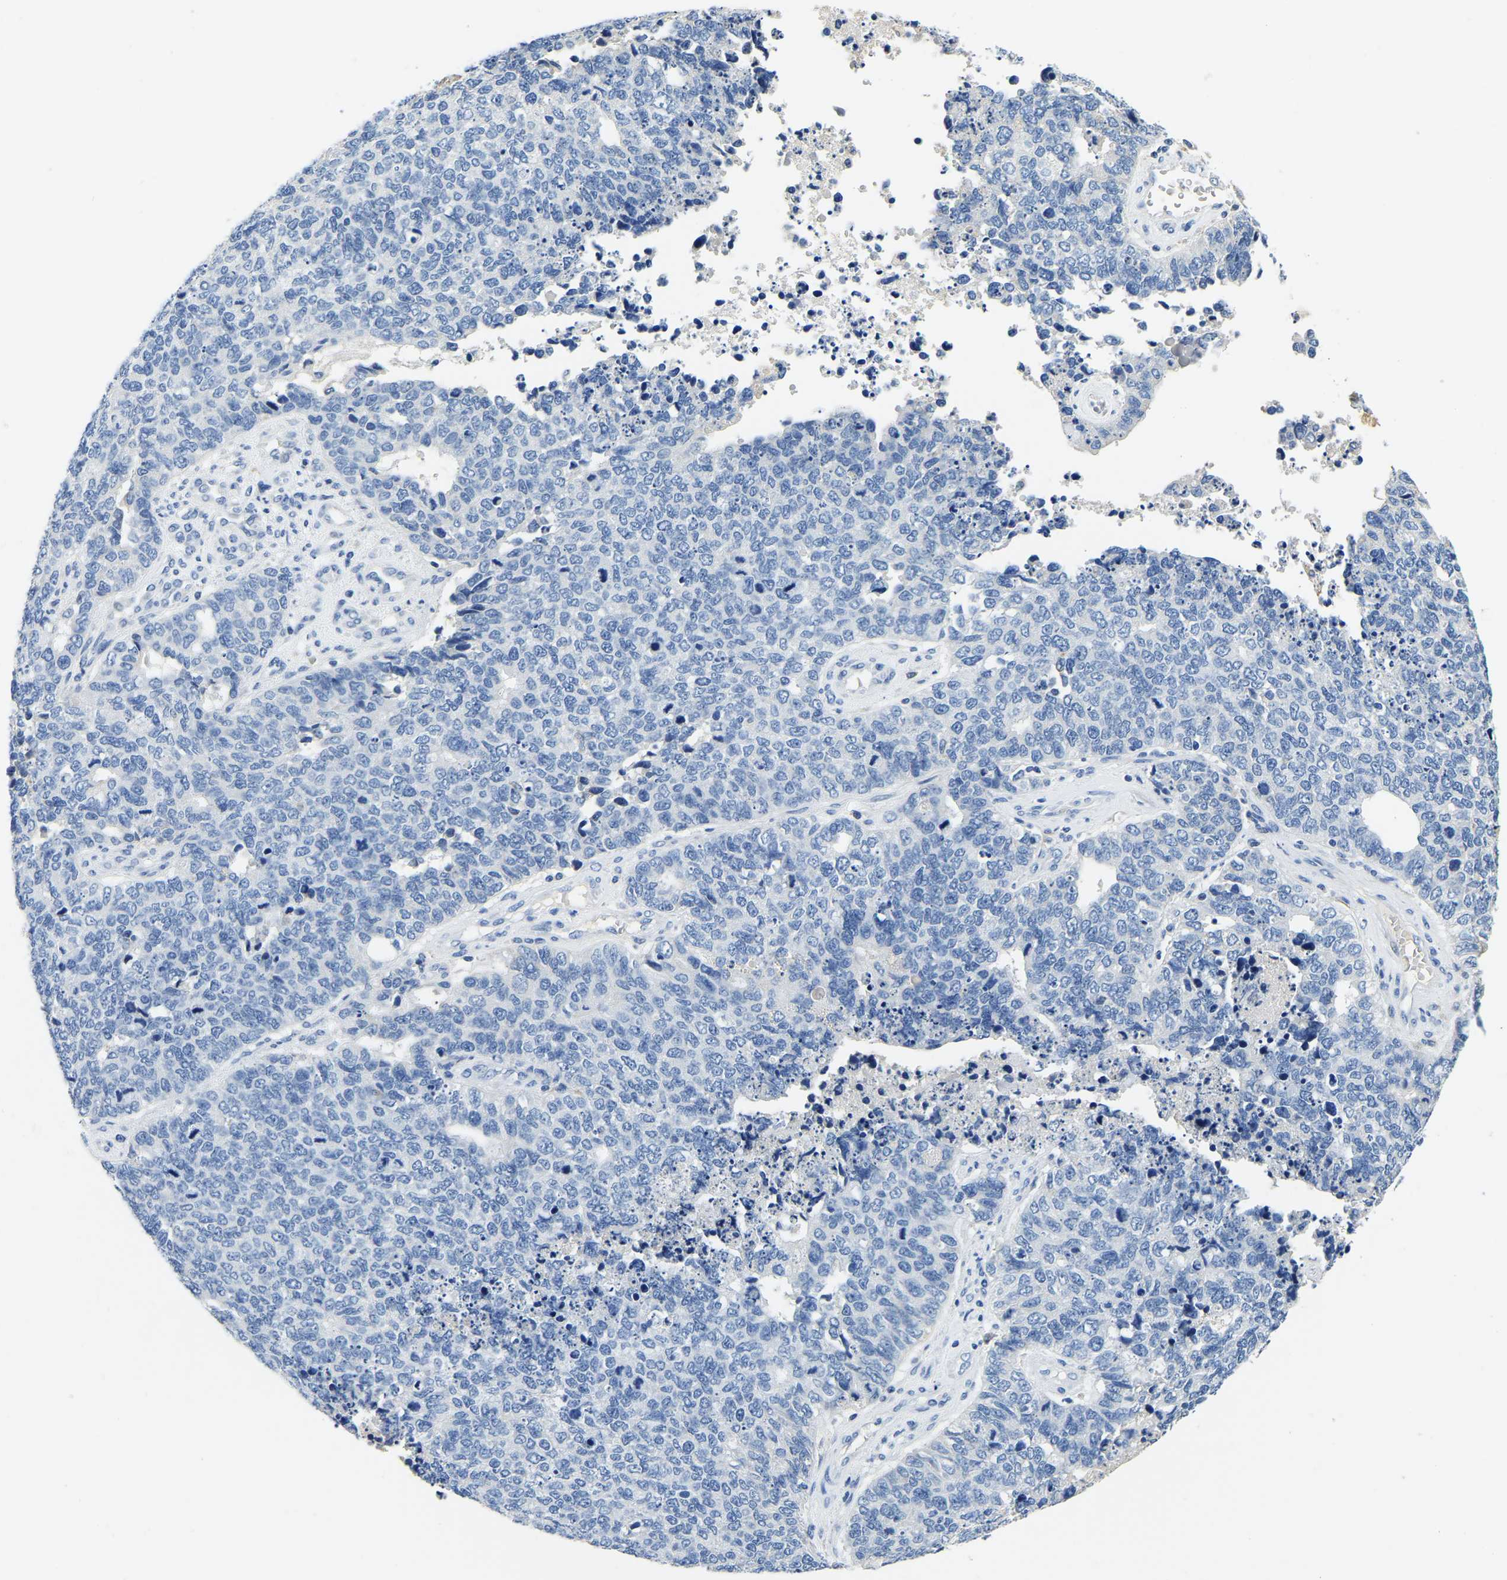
{"staining": {"intensity": "negative", "quantity": "none", "location": "none"}, "tissue": "cervical cancer", "cell_type": "Tumor cells", "image_type": "cancer", "snomed": [{"axis": "morphology", "description": "Squamous cell carcinoma, NOS"}, {"axis": "topography", "description": "Cervix"}], "caption": "Image shows no significant protein positivity in tumor cells of squamous cell carcinoma (cervical).", "gene": "PCK2", "patient": {"sex": "female", "age": 63}}